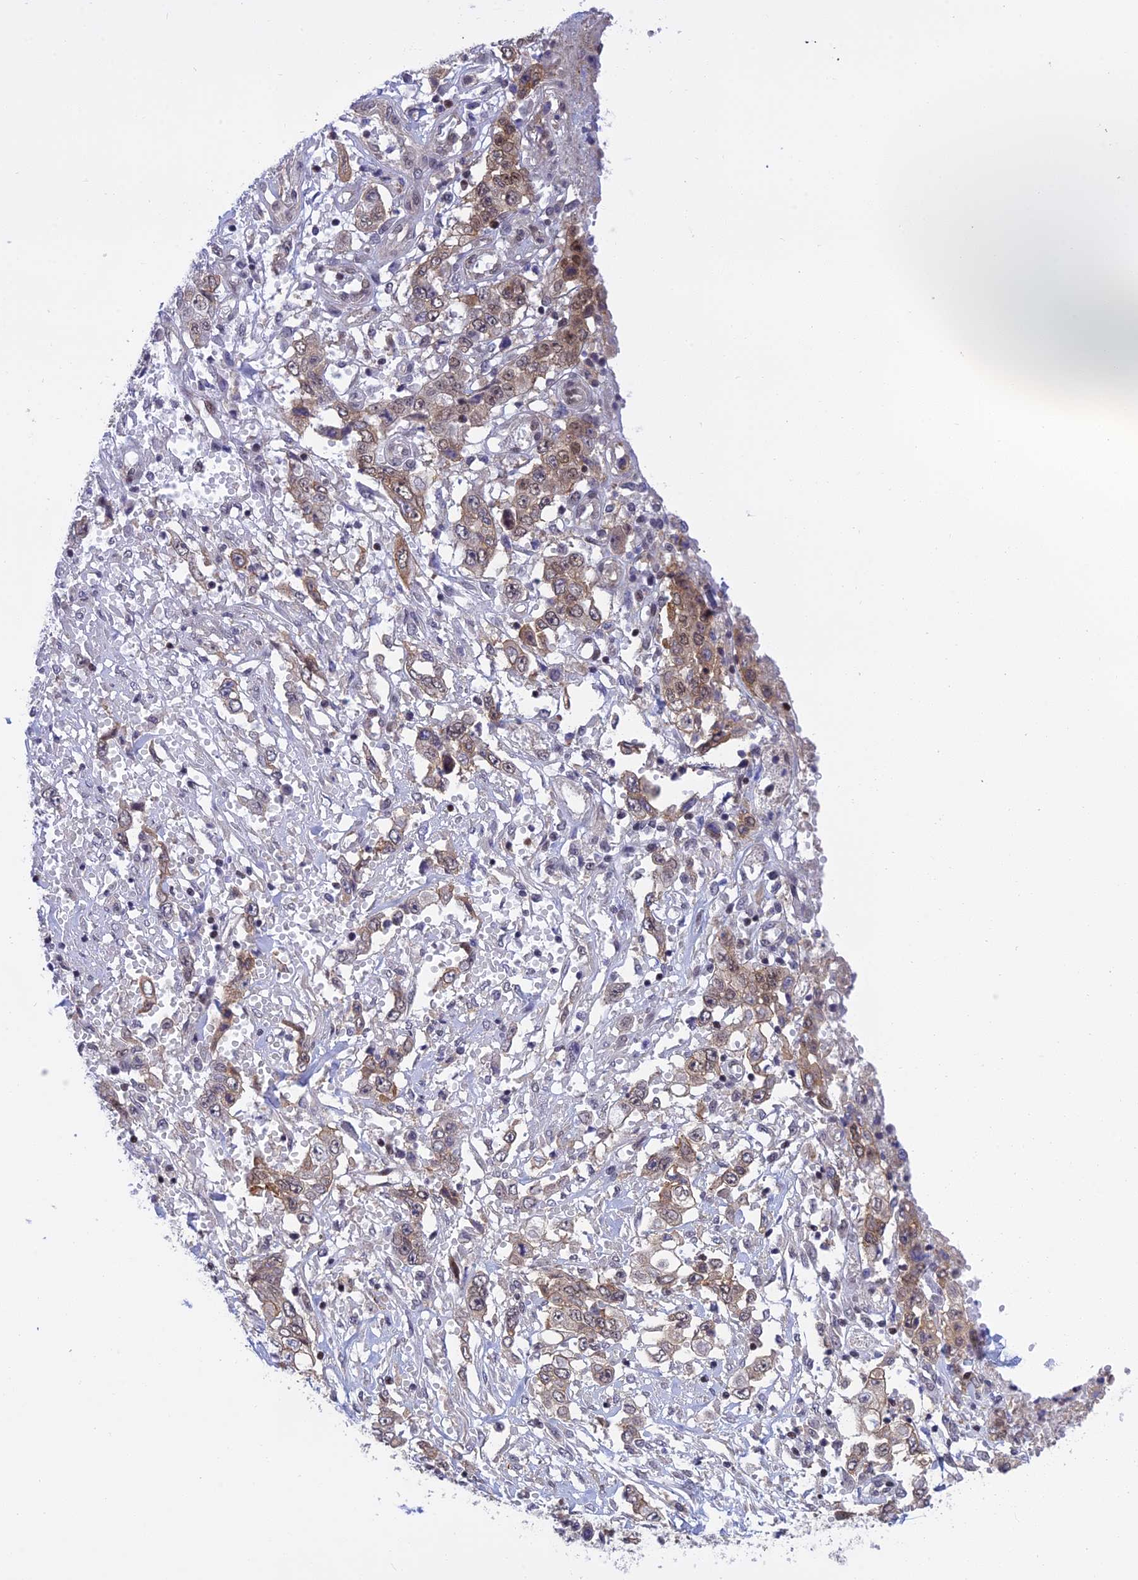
{"staining": {"intensity": "weak", "quantity": ">75%", "location": "cytoplasmic/membranous,nuclear"}, "tissue": "stomach cancer", "cell_type": "Tumor cells", "image_type": "cancer", "snomed": [{"axis": "morphology", "description": "Adenocarcinoma, NOS"}, {"axis": "topography", "description": "Stomach, upper"}], "caption": "Weak cytoplasmic/membranous and nuclear staining for a protein is present in about >75% of tumor cells of stomach cancer using immunohistochemistry.", "gene": "TCEA1", "patient": {"sex": "male", "age": 62}}